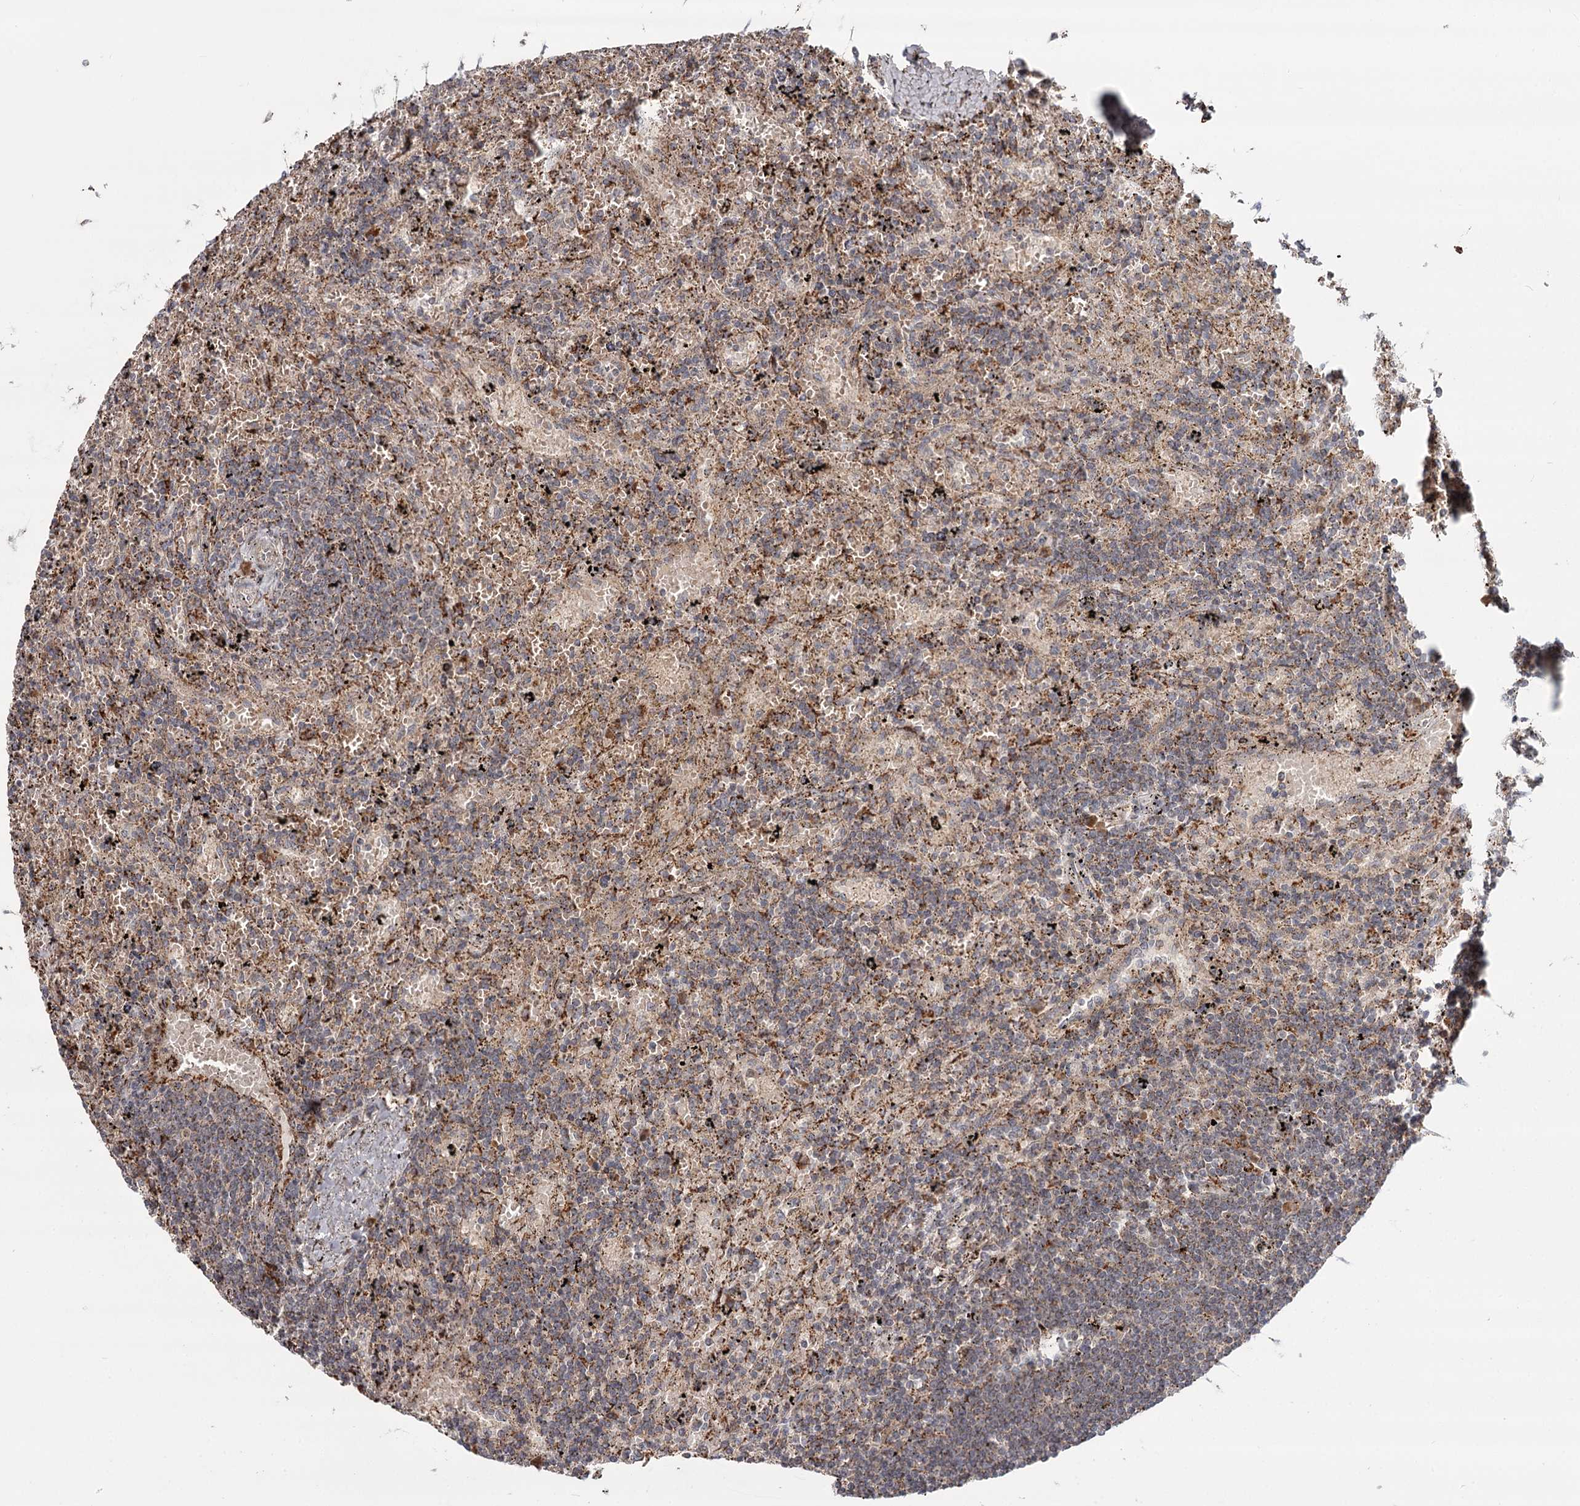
{"staining": {"intensity": "moderate", "quantity": "25%-75%", "location": "cytoplasmic/membranous"}, "tissue": "lymphoma", "cell_type": "Tumor cells", "image_type": "cancer", "snomed": [{"axis": "morphology", "description": "Malignant lymphoma, non-Hodgkin's type, Low grade"}, {"axis": "topography", "description": "Spleen"}], "caption": "Immunohistochemistry (IHC) micrograph of human lymphoma stained for a protein (brown), which reveals medium levels of moderate cytoplasmic/membranous expression in about 25%-75% of tumor cells.", "gene": "CDC123", "patient": {"sex": "male", "age": 76}}